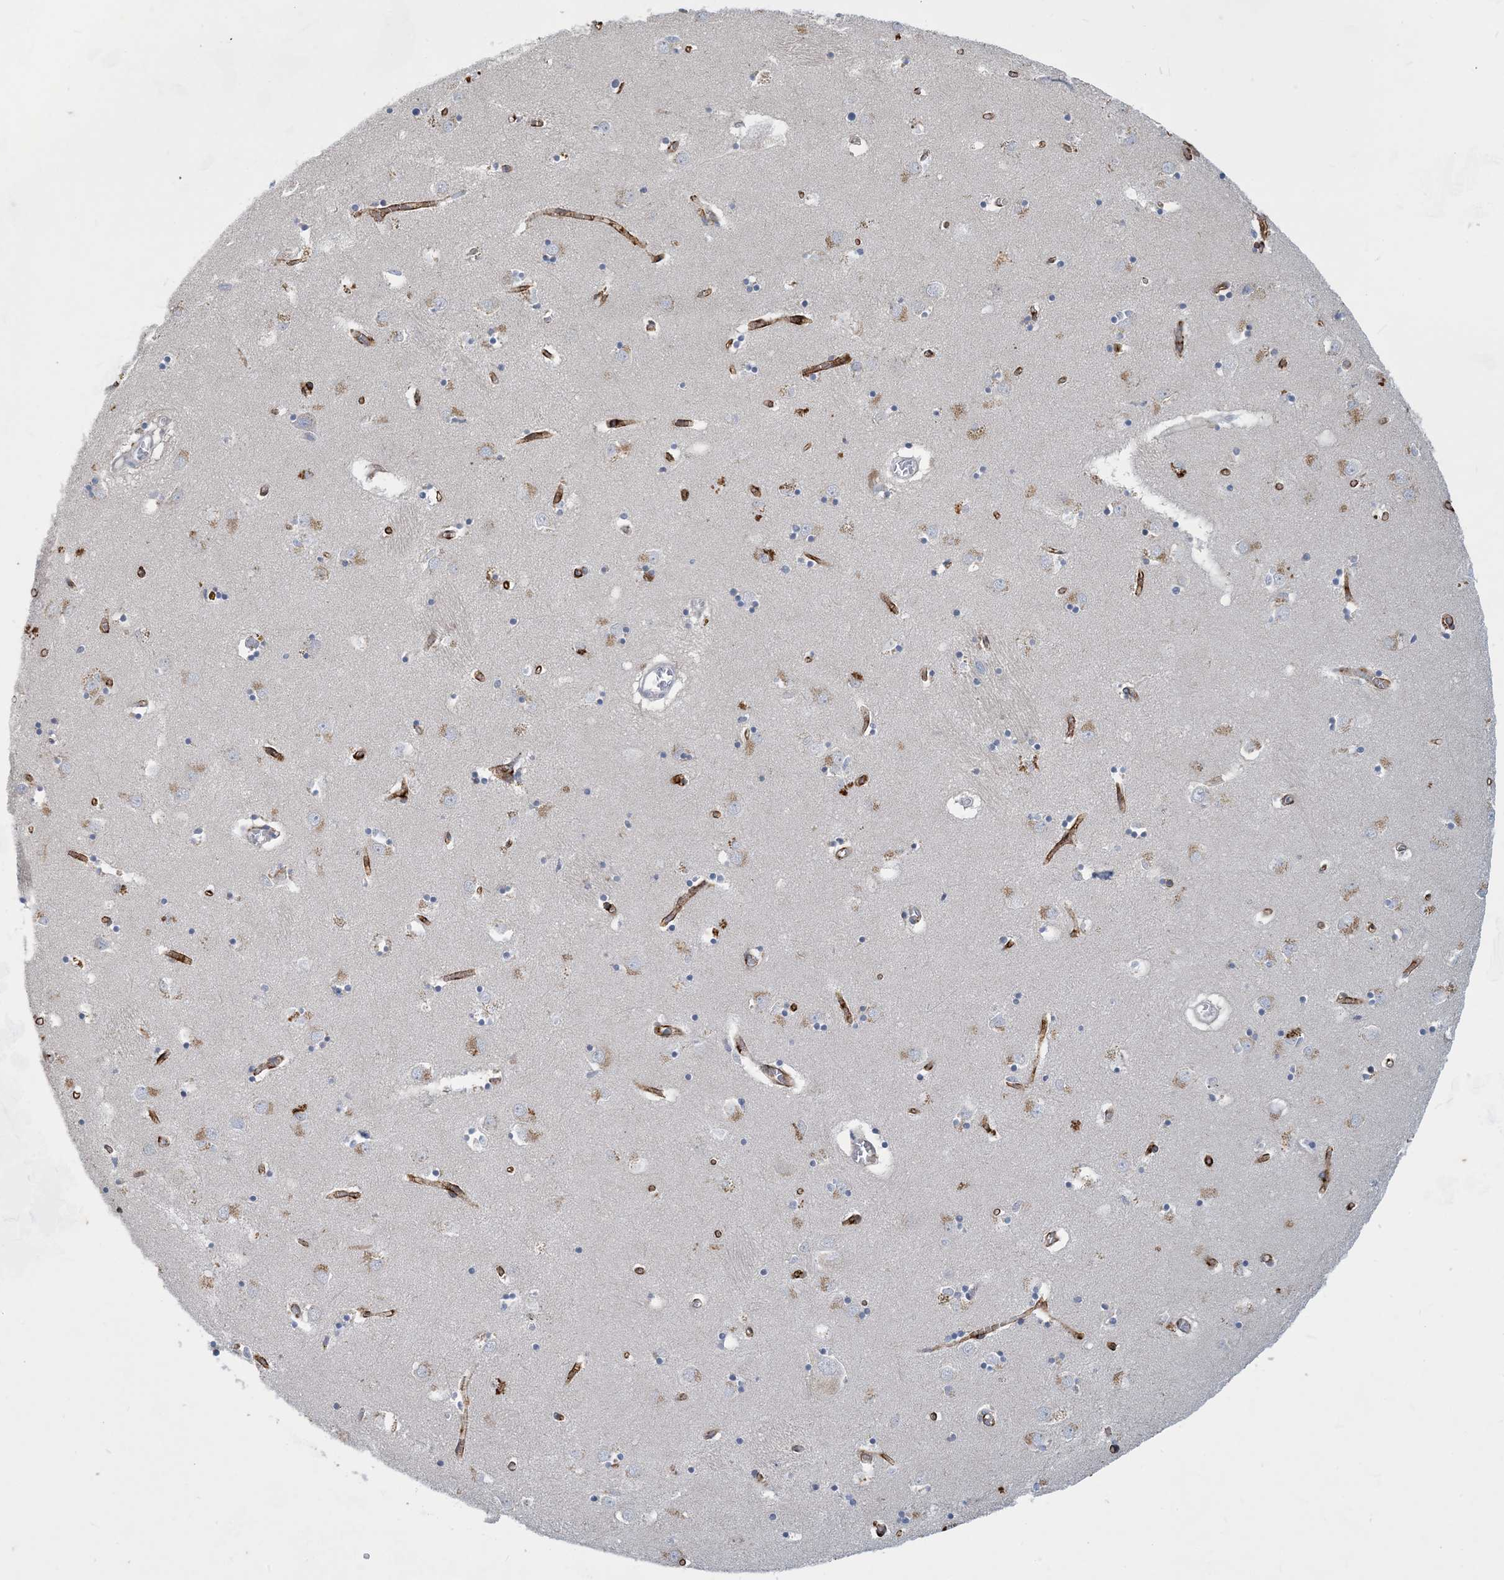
{"staining": {"intensity": "negative", "quantity": "none", "location": "none"}, "tissue": "caudate", "cell_type": "Glial cells", "image_type": "normal", "snomed": [{"axis": "morphology", "description": "Normal tissue, NOS"}, {"axis": "topography", "description": "Lateral ventricle wall"}], "caption": "Immunohistochemistry of benign caudate reveals no positivity in glial cells. (Immunohistochemistry, brightfield microscopy, high magnification).", "gene": "CCDC14", "patient": {"sex": "male", "age": 70}}